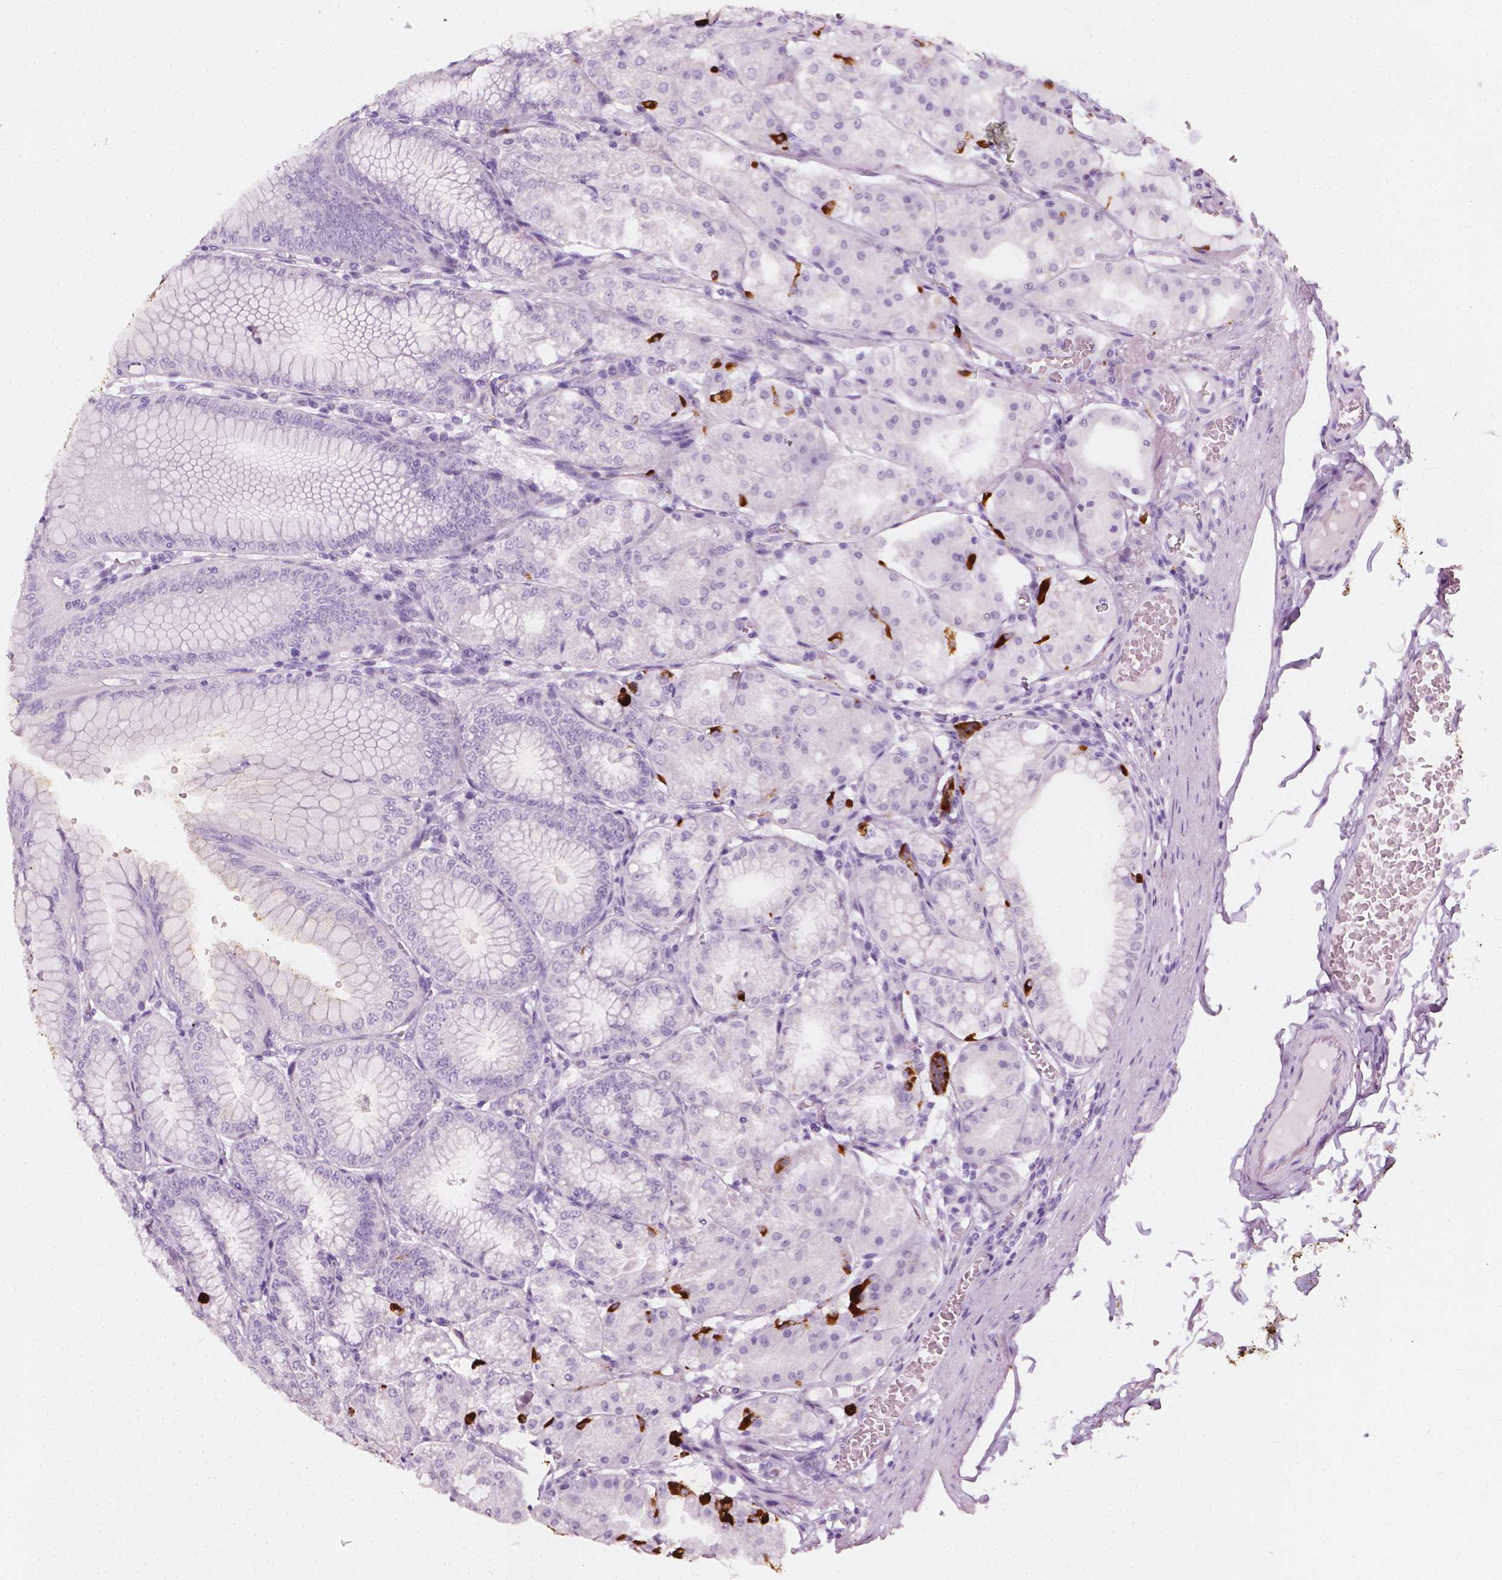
{"staining": {"intensity": "negative", "quantity": "none", "location": "none"}, "tissue": "stomach", "cell_type": "Glandular cells", "image_type": "normal", "snomed": [{"axis": "morphology", "description": "Normal tissue, NOS"}, {"axis": "topography", "description": "Stomach, lower"}], "caption": "IHC of normal human stomach shows no staining in glandular cells. (DAB (3,3'-diaminobenzidine) immunohistochemistry (IHC) with hematoxylin counter stain).", "gene": "SCG3", "patient": {"sex": "male", "age": 71}}